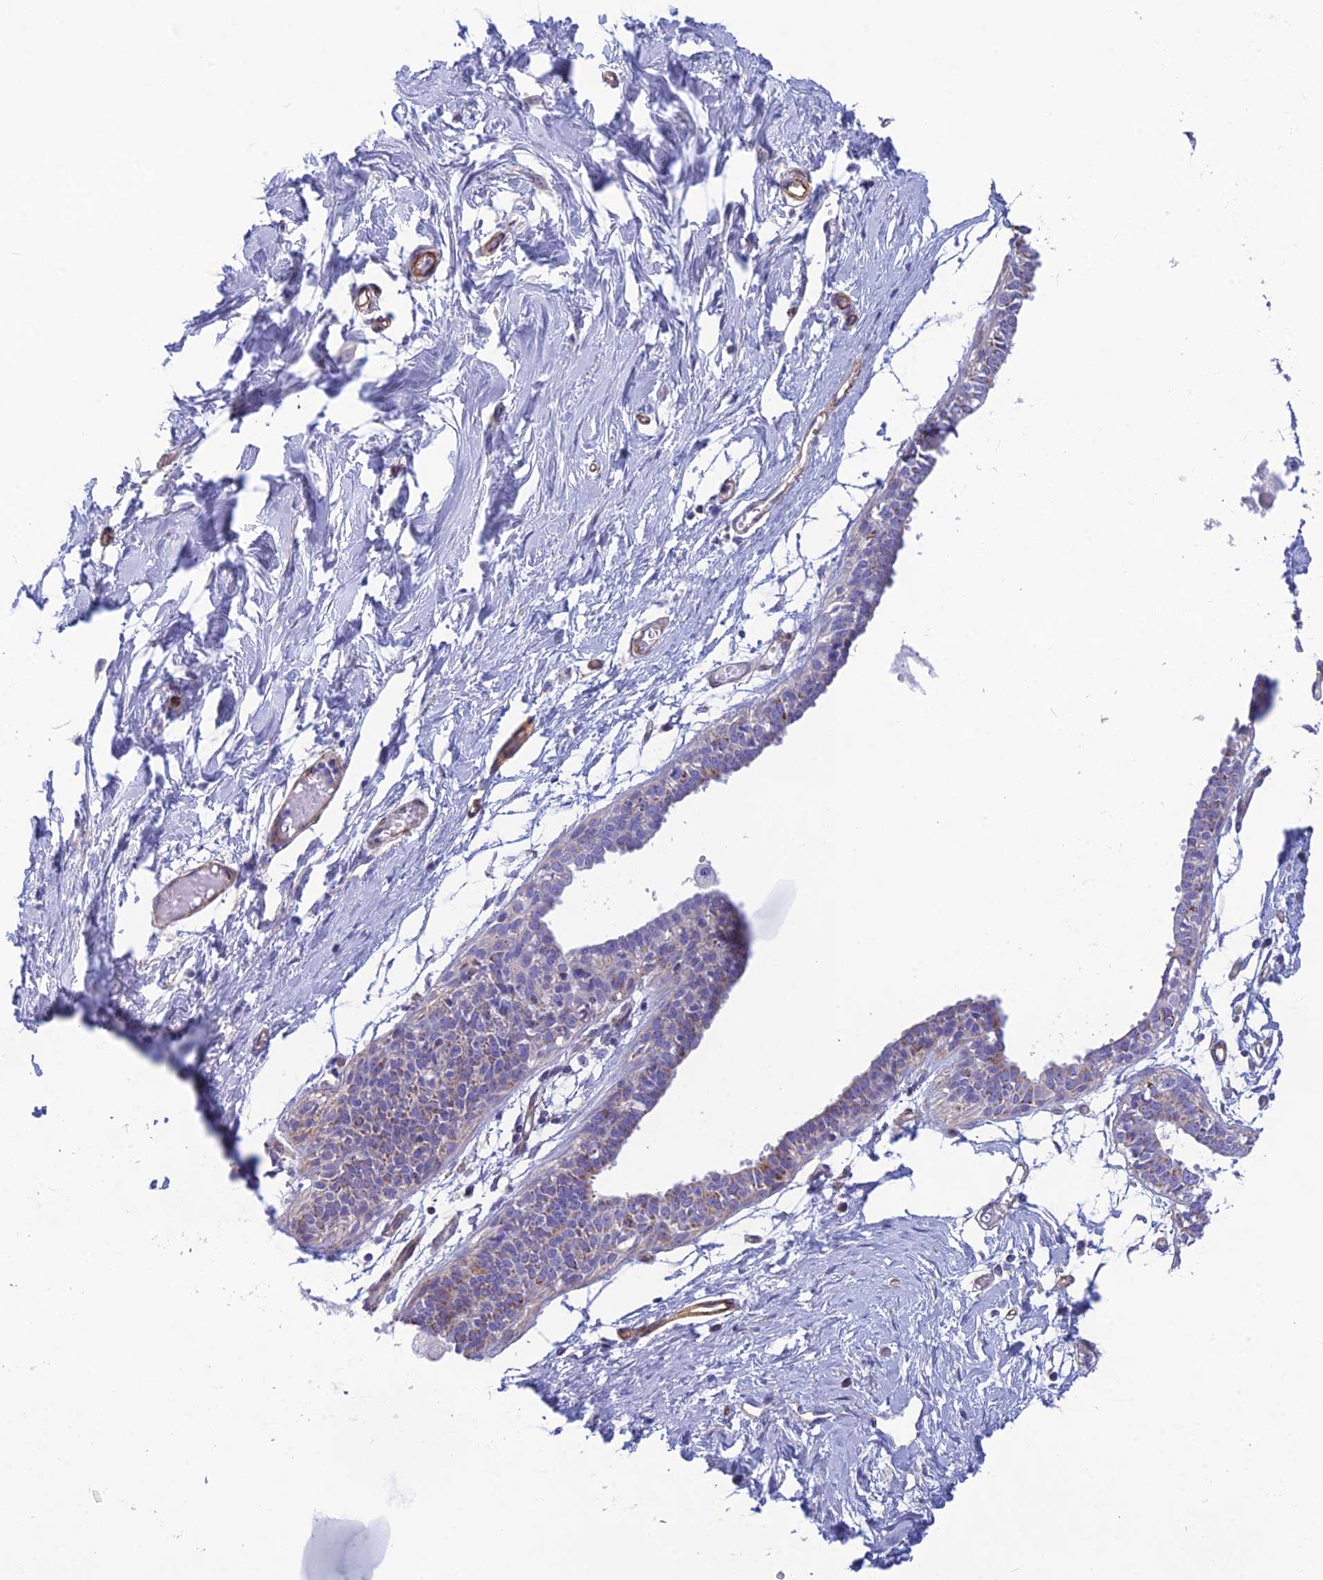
{"staining": {"intensity": "weak", "quantity": "25%-75%", "location": "cytoplasmic/membranous"}, "tissue": "breast", "cell_type": "Adipocytes", "image_type": "normal", "snomed": [{"axis": "morphology", "description": "Normal tissue, NOS"}, {"axis": "topography", "description": "Breast"}], "caption": "Immunohistochemical staining of benign breast exhibits low levels of weak cytoplasmic/membranous staining in approximately 25%-75% of adipocytes. (IHC, brightfield microscopy, high magnification).", "gene": "POMGNT1", "patient": {"sex": "female", "age": 27}}